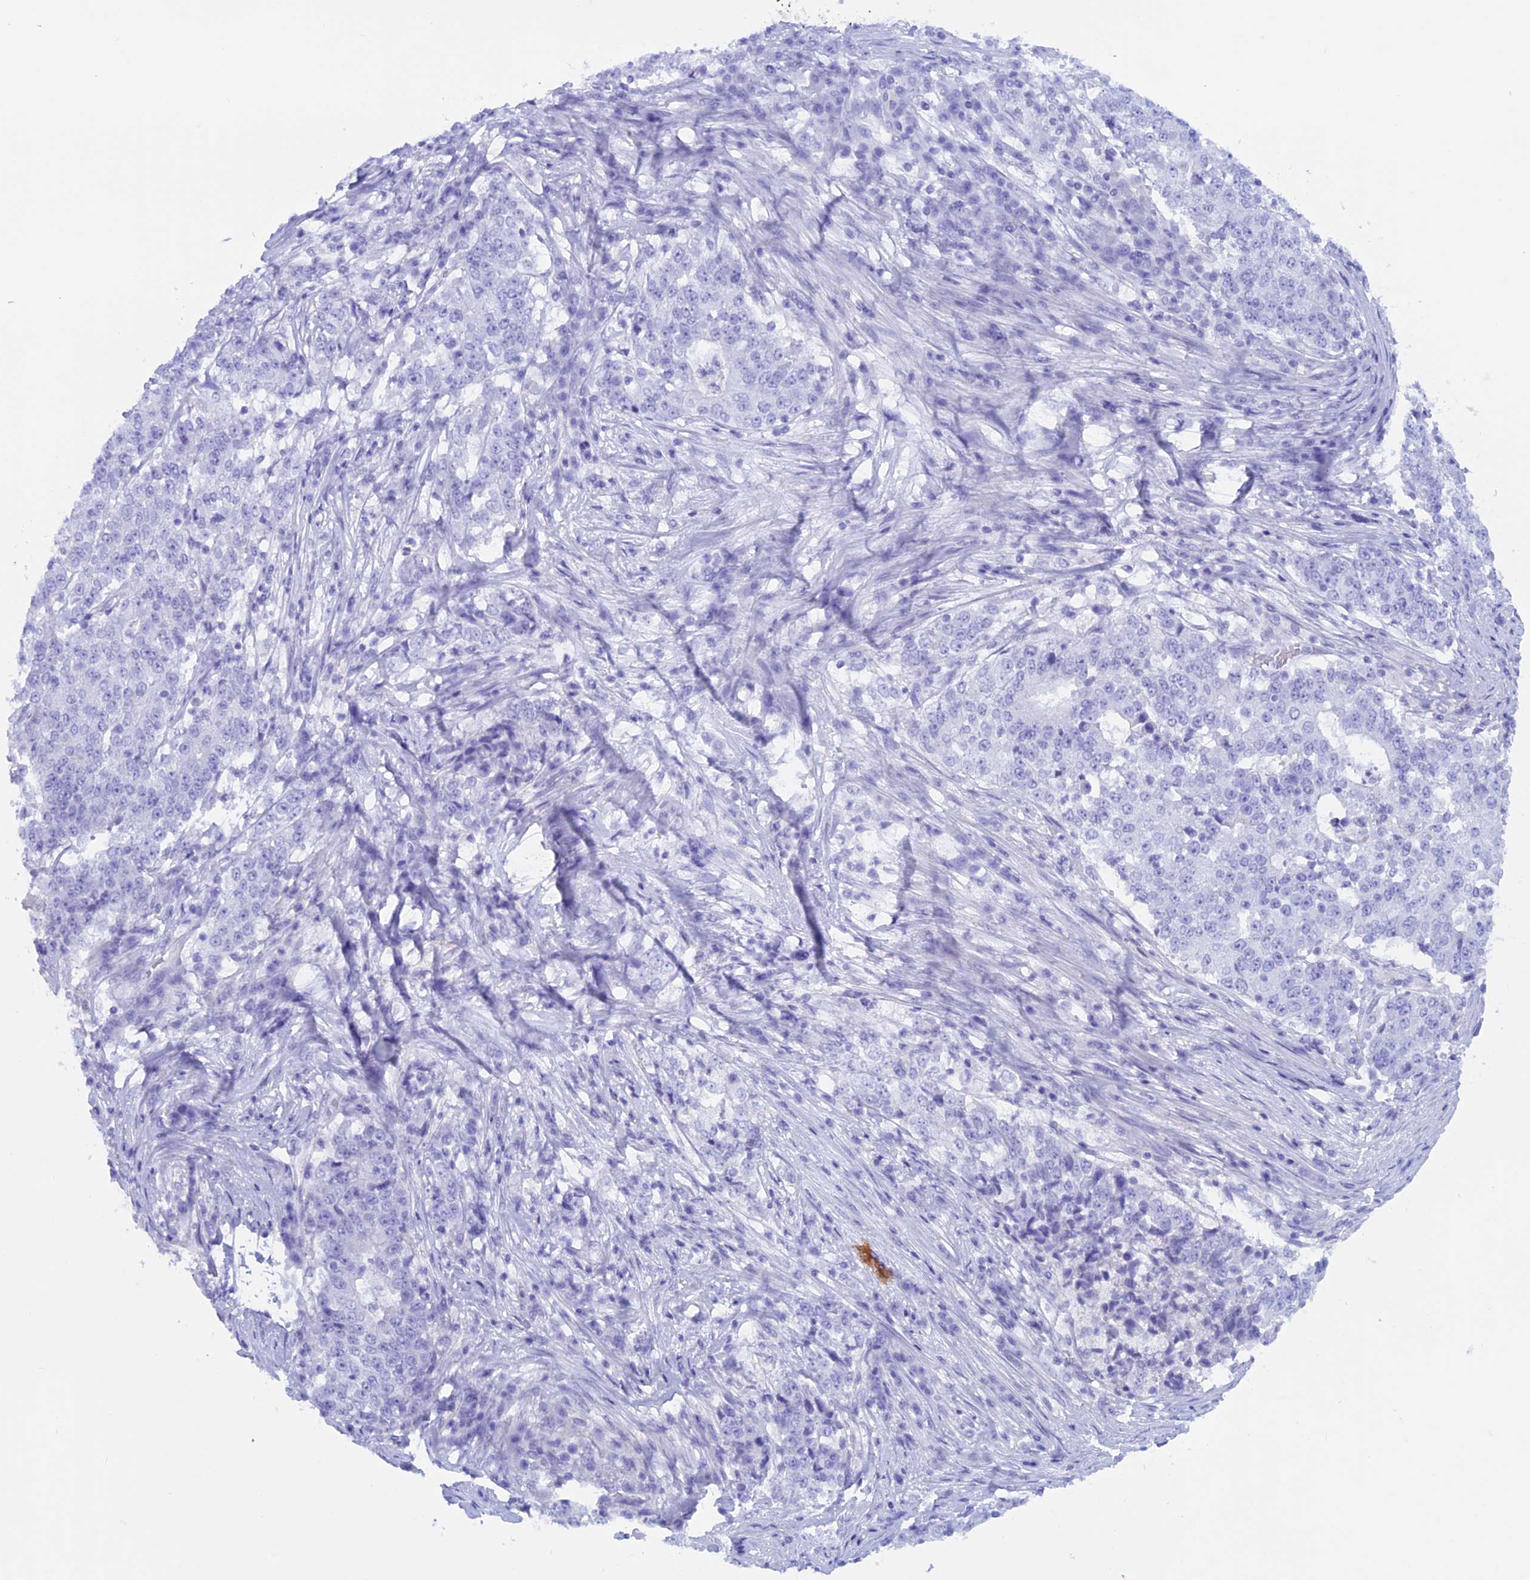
{"staining": {"intensity": "negative", "quantity": "none", "location": "none"}, "tissue": "stomach cancer", "cell_type": "Tumor cells", "image_type": "cancer", "snomed": [{"axis": "morphology", "description": "Adenocarcinoma, NOS"}, {"axis": "topography", "description": "Stomach"}], "caption": "Protein analysis of stomach adenocarcinoma demonstrates no significant staining in tumor cells. Brightfield microscopy of IHC stained with DAB (brown) and hematoxylin (blue), captured at high magnification.", "gene": "RP1", "patient": {"sex": "male", "age": 59}}